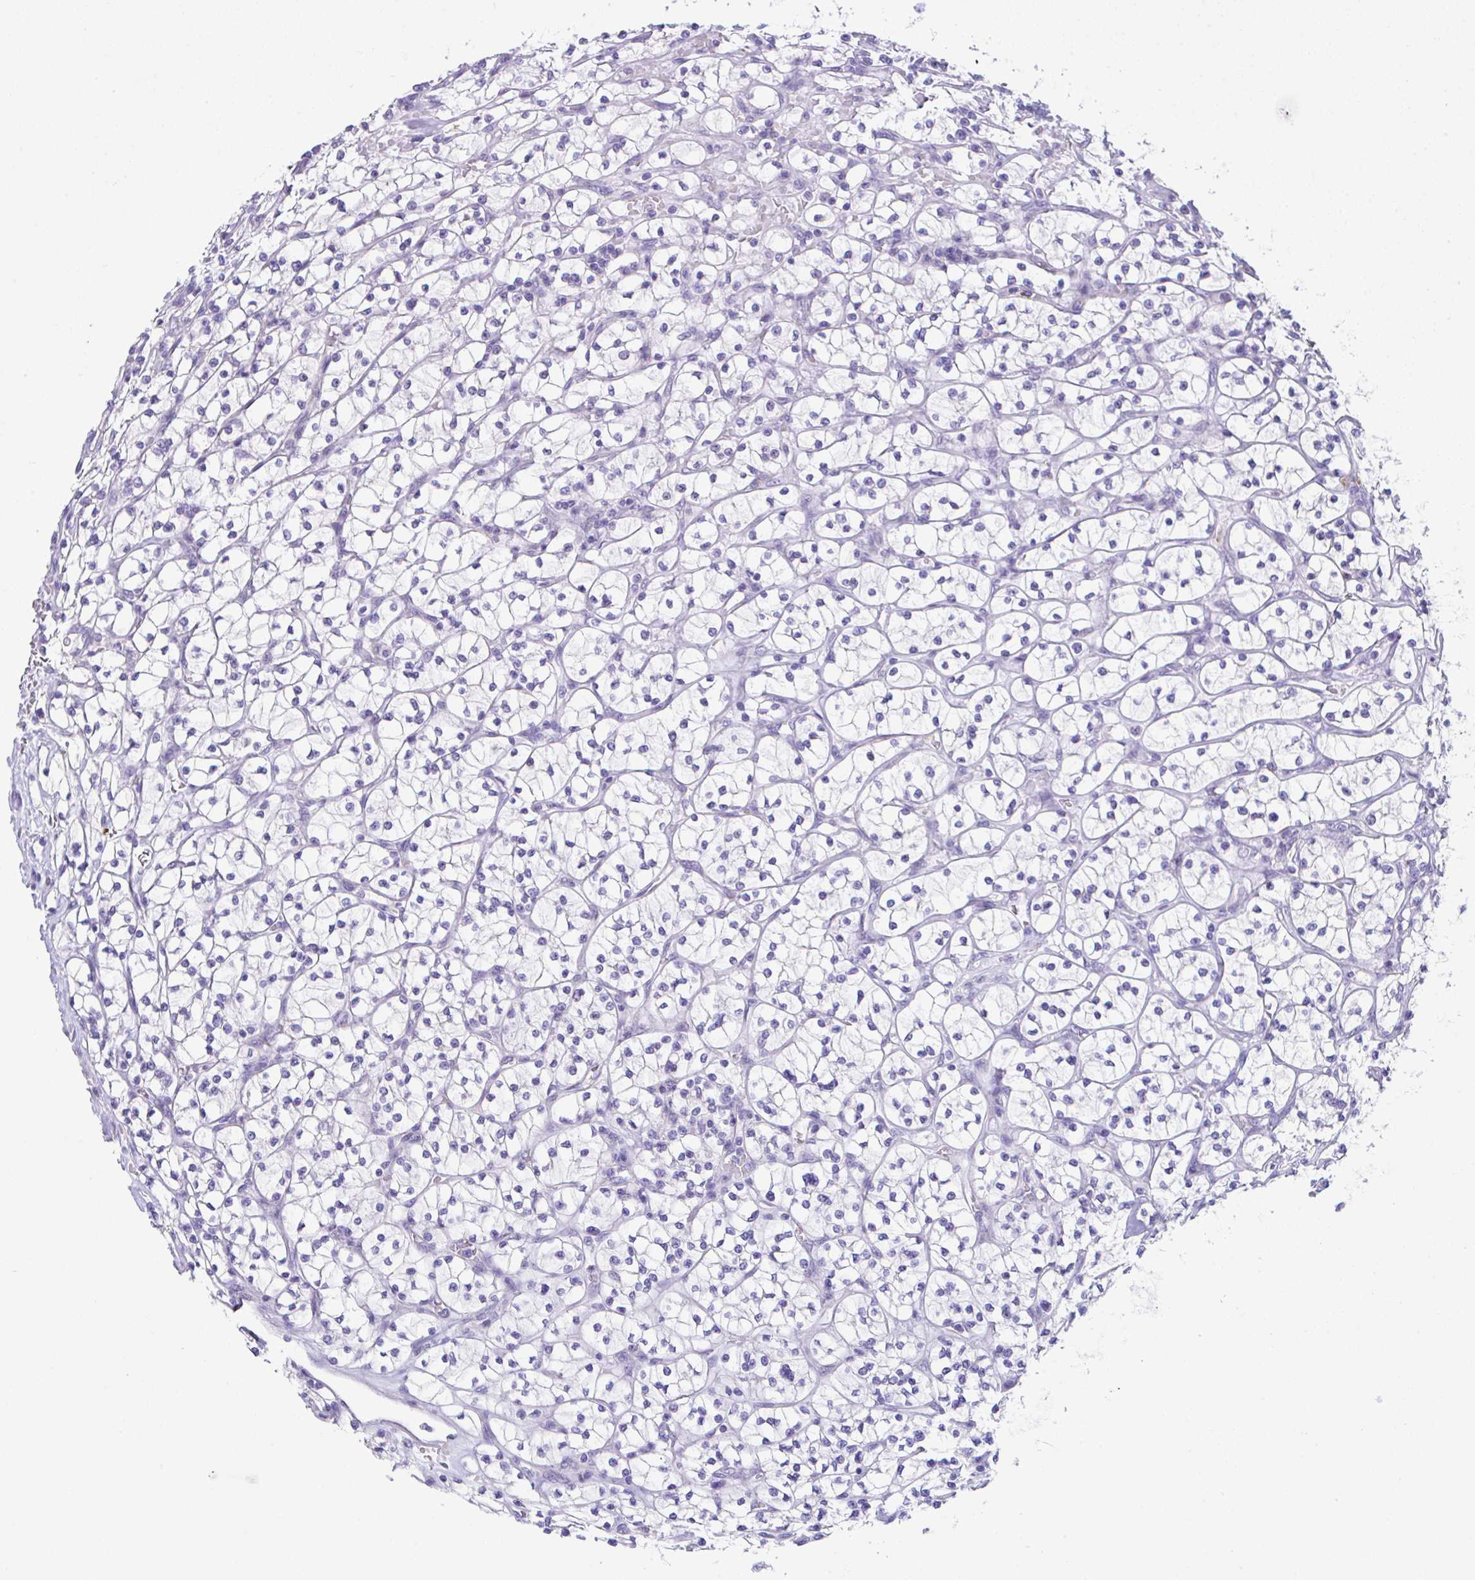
{"staining": {"intensity": "negative", "quantity": "none", "location": "none"}, "tissue": "renal cancer", "cell_type": "Tumor cells", "image_type": "cancer", "snomed": [{"axis": "morphology", "description": "Adenocarcinoma, NOS"}, {"axis": "topography", "description": "Kidney"}], "caption": "Immunohistochemistry histopathology image of neoplastic tissue: human renal cancer (adenocarcinoma) stained with DAB (3,3'-diaminobenzidine) demonstrates no significant protein staining in tumor cells. (Brightfield microscopy of DAB (3,3'-diaminobenzidine) immunohistochemistry at high magnification).", "gene": "HOXB4", "patient": {"sex": "female", "age": 64}}